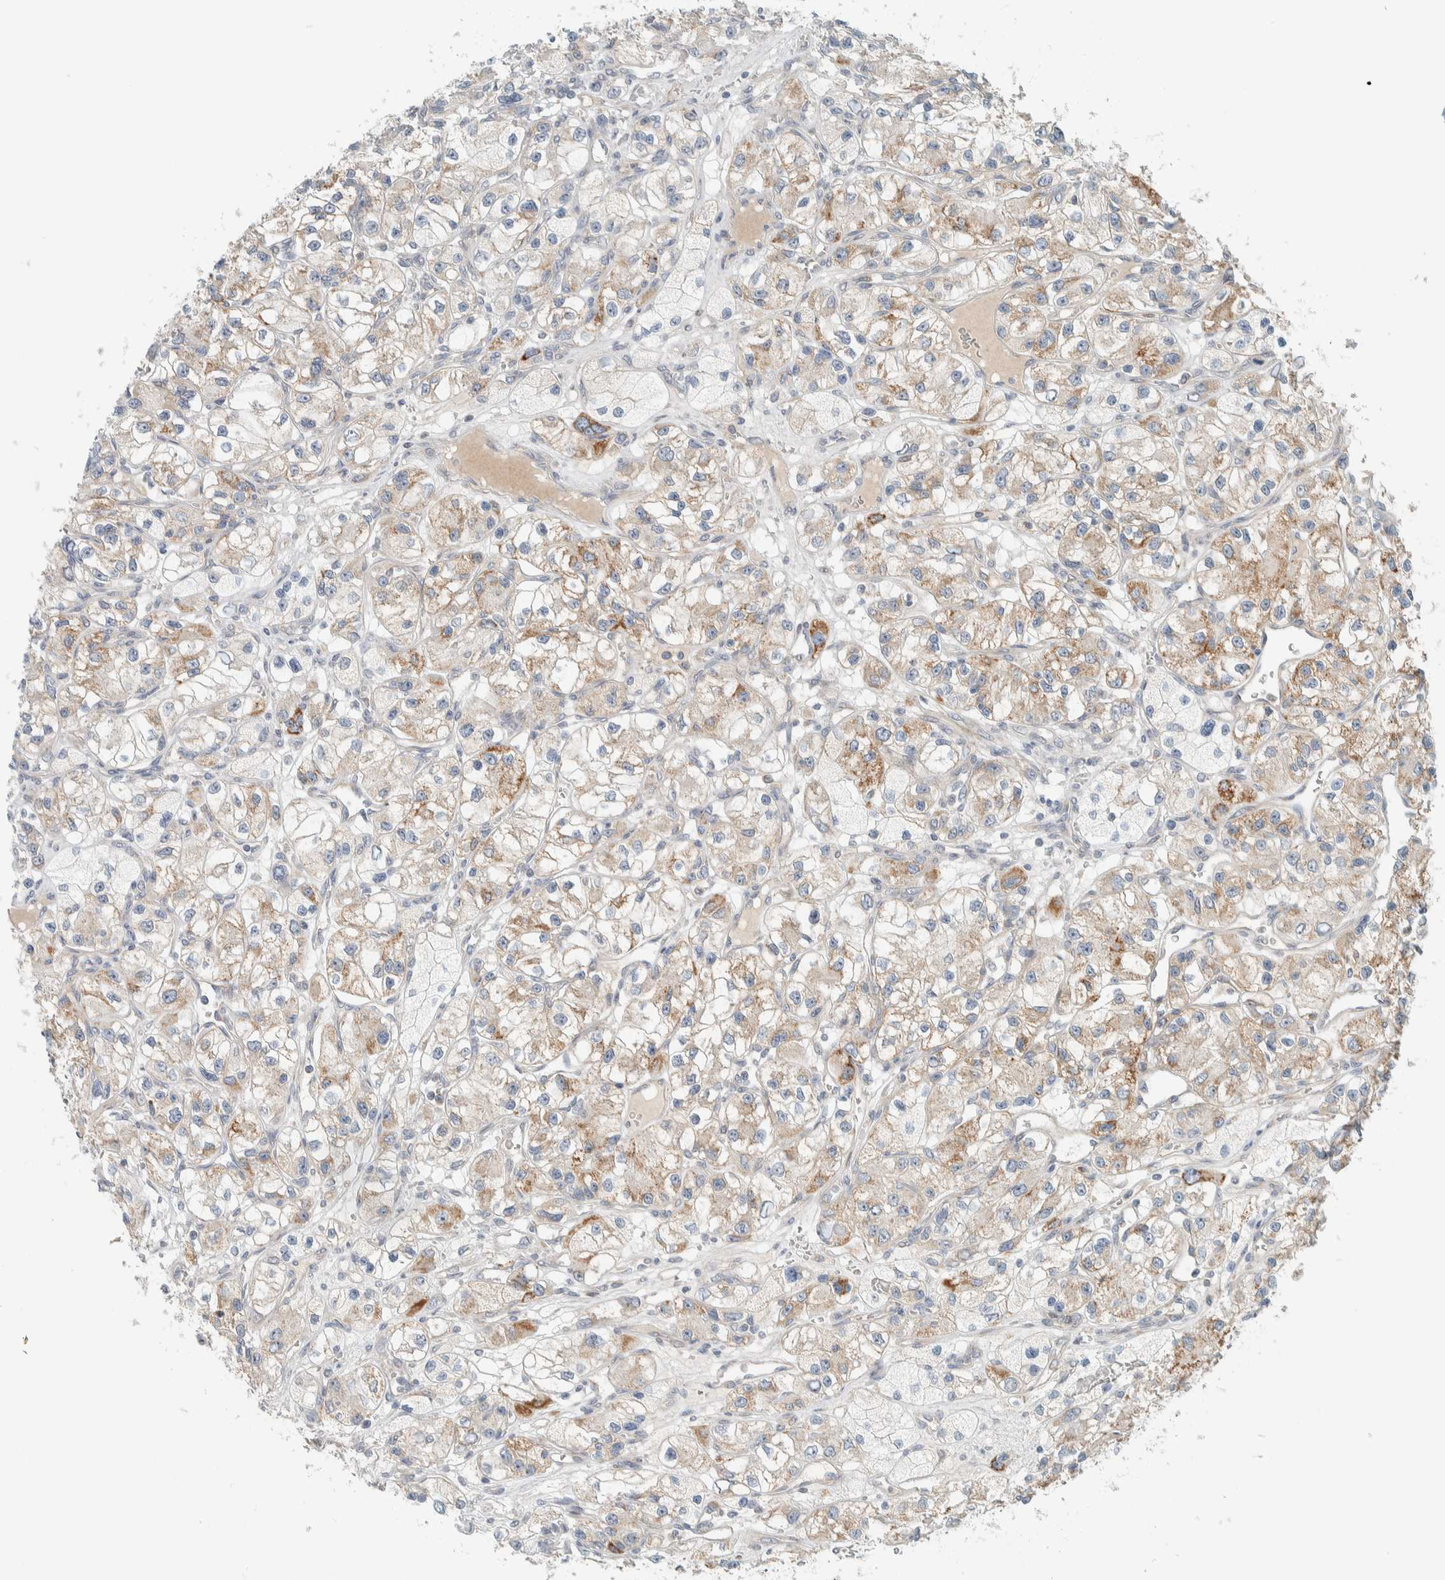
{"staining": {"intensity": "moderate", "quantity": ">75%", "location": "cytoplasmic/membranous"}, "tissue": "renal cancer", "cell_type": "Tumor cells", "image_type": "cancer", "snomed": [{"axis": "morphology", "description": "Adenocarcinoma, NOS"}, {"axis": "topography", "description": "Kidney"}], "caption": "Renal cancer (adenocarcinoma) stained for a protein shows moderate cytoplasmic/membranous positivity in tumor cells.", "gene": "SLFN12L", "patient": {"sex": "female", "age": 57}}